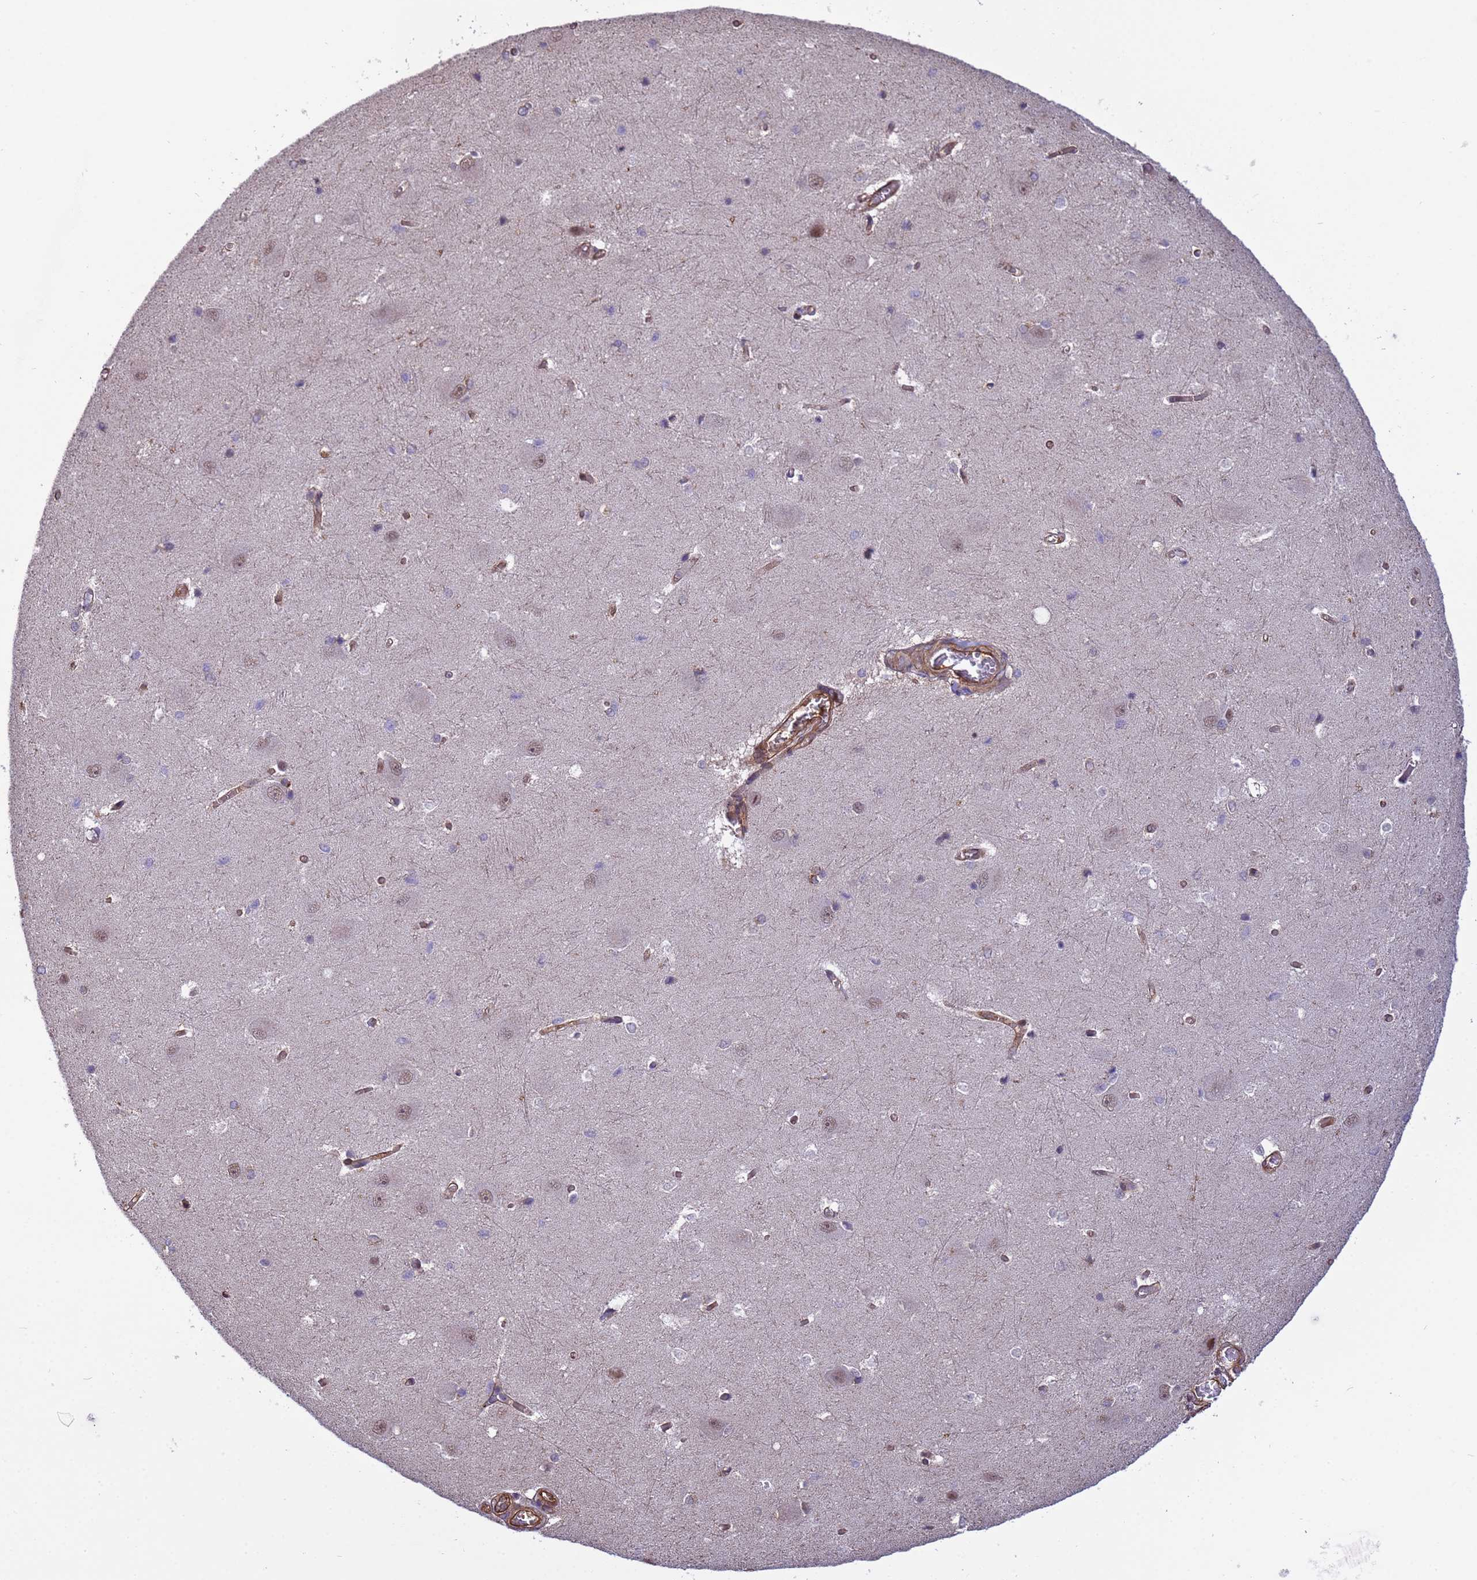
{"staining": {"intensity": "moderate", "quantity": "<25%", "location": "nuclear"}, "tissue": "caudate", "cell_type": "Glial cells", "image_type": "normal", "snomed": [{"axis": "morphology", "description": "Normal tissue, NOS"}, {"axis": "topography", "description": "Lateral ventricle wall"}], "caption": "Glial cells show low levels of moderate nuclear expression in approximately <25% of cells in unremarkable caudate.", "gene": "ITGB4", "patient": {"sex": "male", "age": 37}}